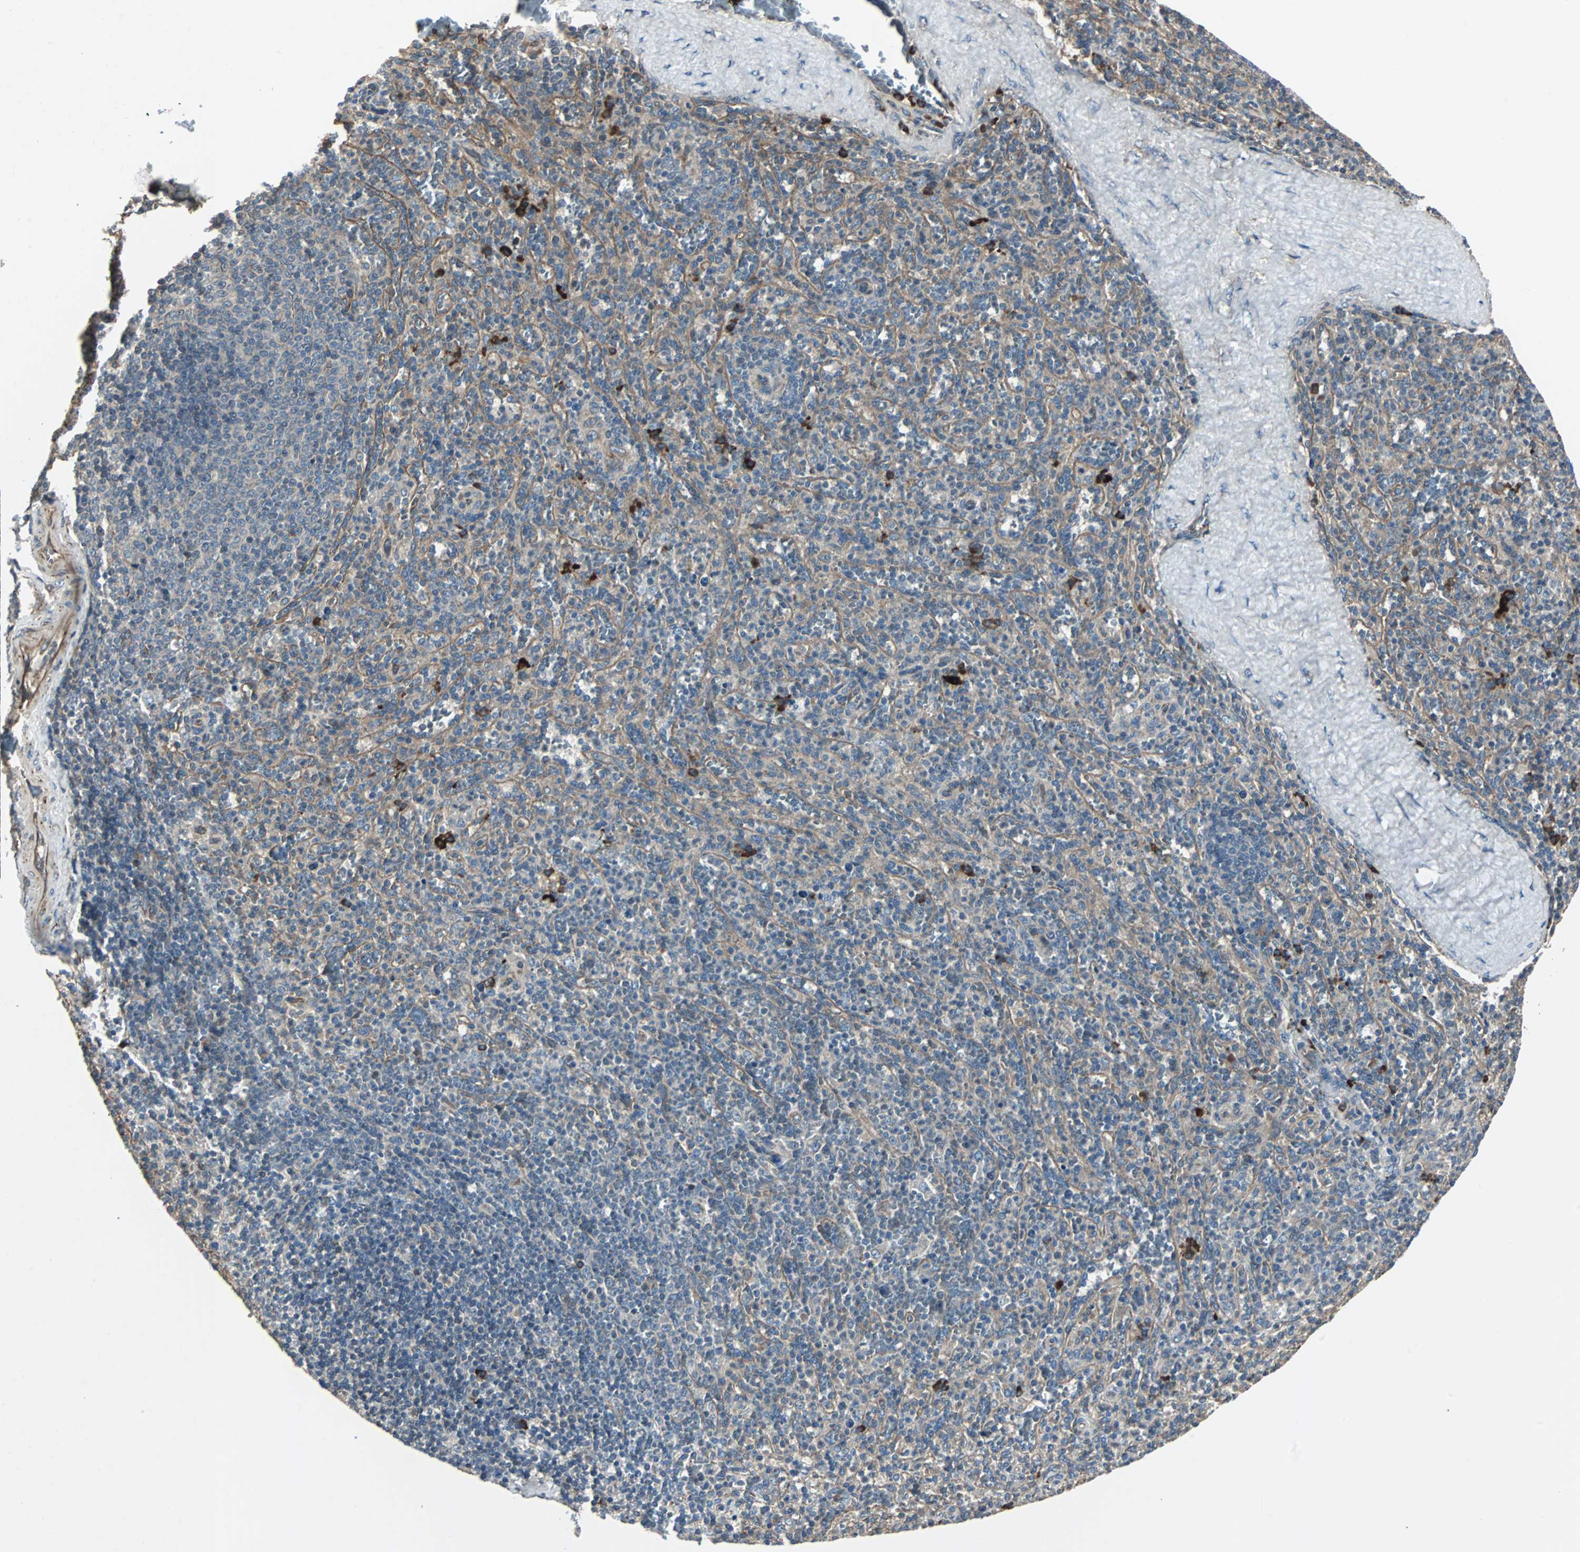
{"staining": {"intensity": "strong", "quantity": "<25%", "location": "cytoplasmic/membranous"}, "tissue": "spleen", "cell_type": "Cells in red pulp", "image_type": "normal", "snomed": [{"axis": "morphology", "description": "Normal tissue, NOS"}, {"axis": "topography", "description": "Spleen"}], "caption": "Immunohistochemical staining of unremarkable spleen exhibits medium levels of strong cytoplasmic/membranous staining in about <25% of cells in red pulp. The protein of interest is shown in brown color, while the nuclei are stained blue.", "gene": "CHP1", "patient": {"sex": "male", "age": 36}}